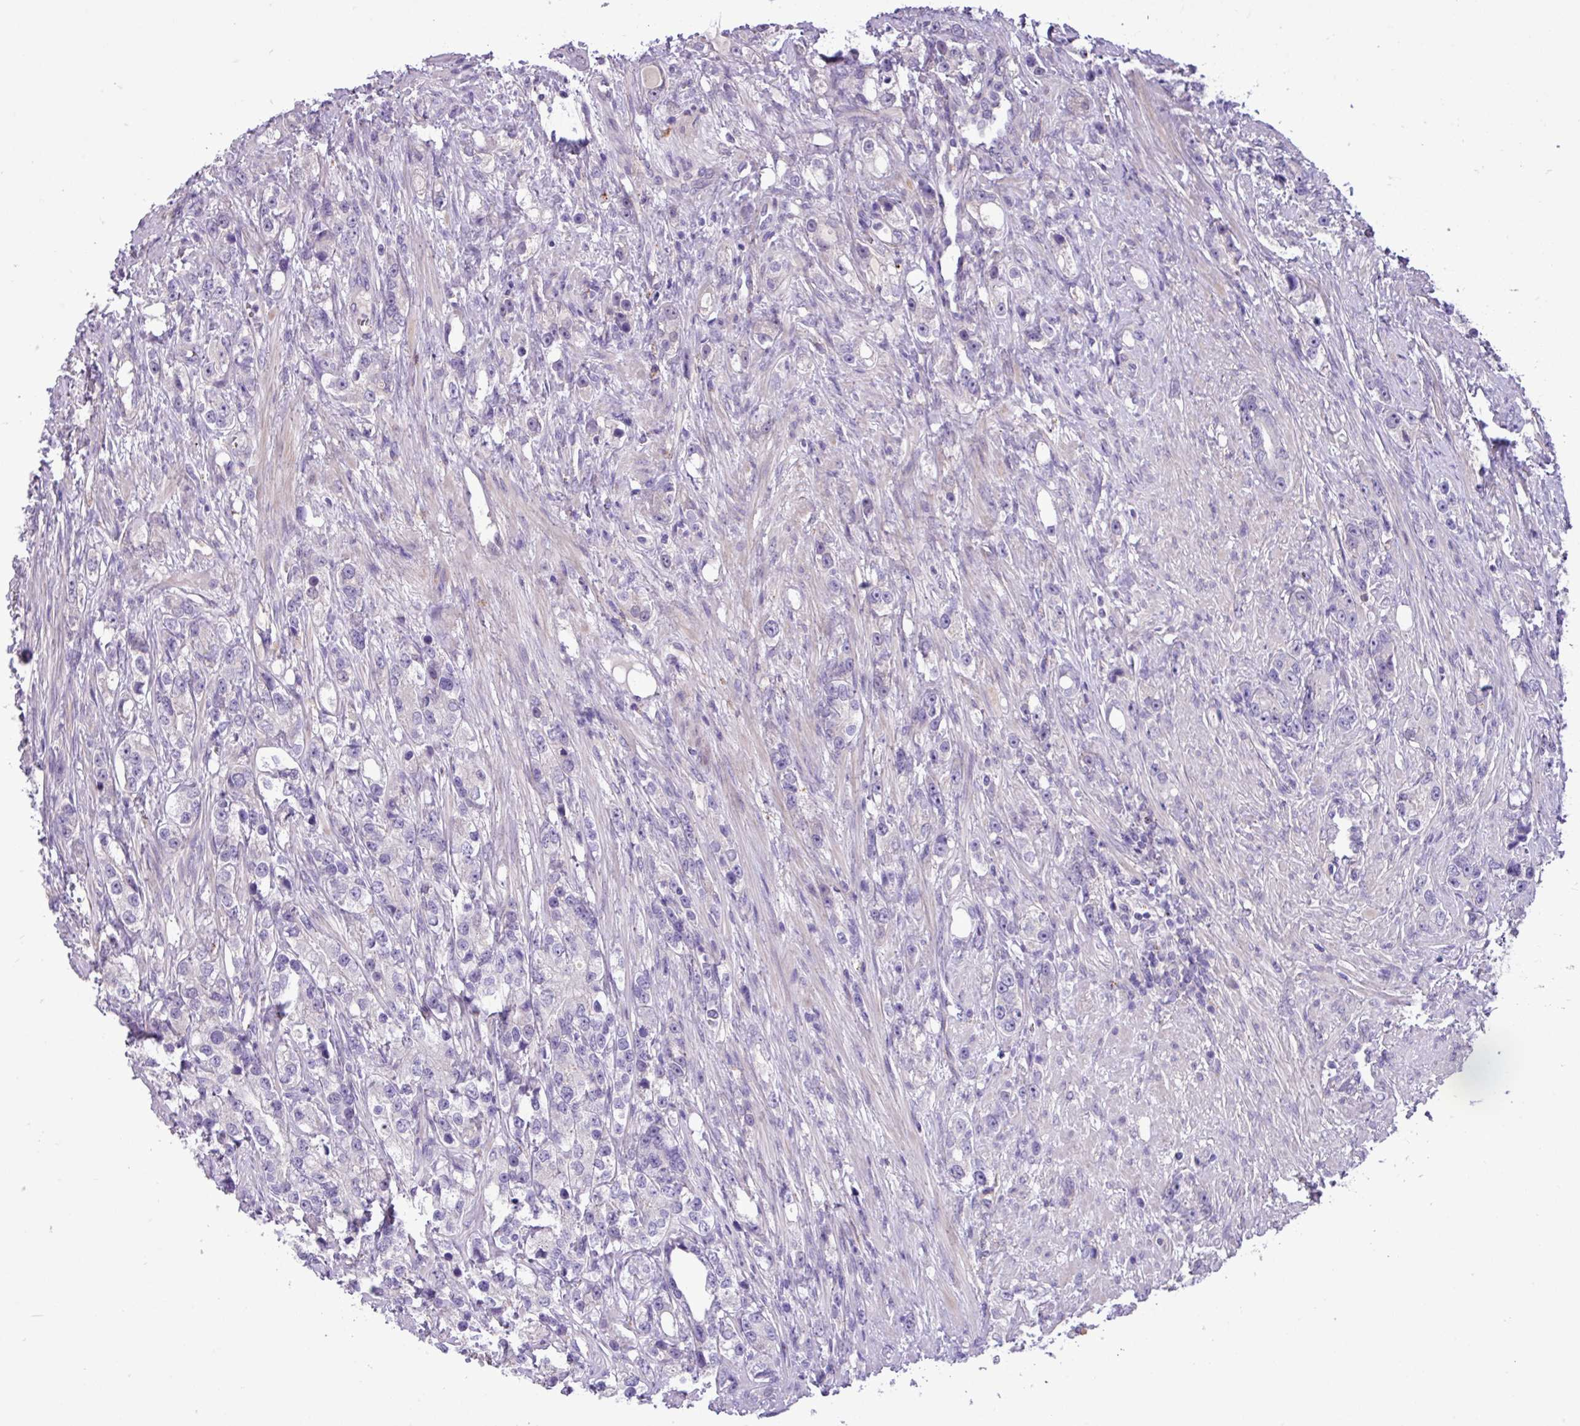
{"staining": {"intensity": "negative", "quantity": "none", "location": "none"}, "tissue": "prostate cancer", "cell_type": "Tumor cells", "image_type": "cancer", "snomed": [{"axis": "morphology", "description": "Adenocarcinoma, High grade"}, {"axis": "topography", "description": "Prostate"}], "caption": "Immunohistochemistry (IHC) of human prostate cancer (high-grade adenocarcinoma) demonstrates no positivity in tumor cells.", "gene": "CD248", "patient": {"sex": "male", "age": 63}}